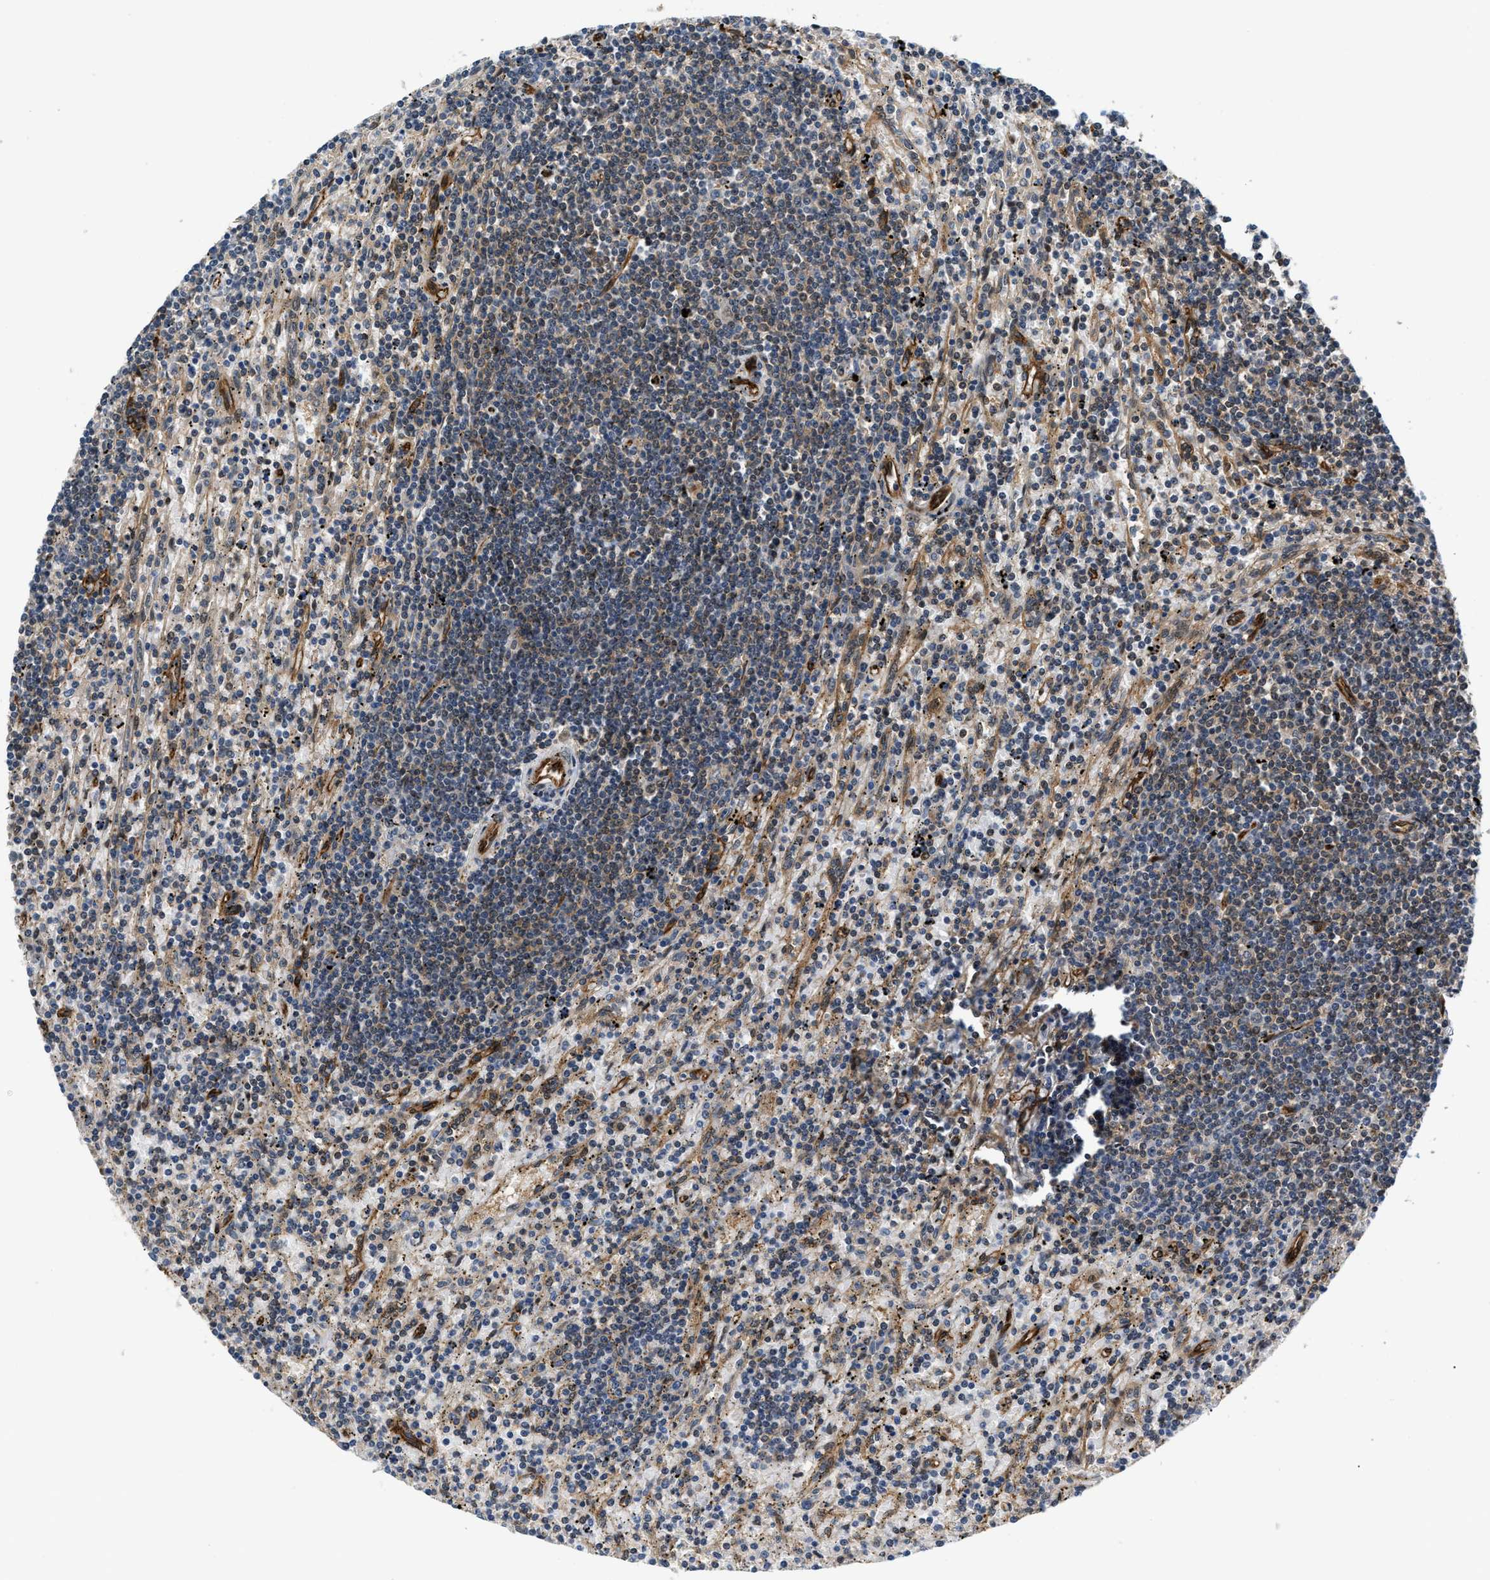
{"staining": {"intensity": "weak", "quantity": "25%-75%", "location": "cytoplasmic/membranous"}, "tissue": "lymphoma", "cell_type": "Tumor cells", "image_type": "cancer", "snomed": [{"axis": "morphology", "description": "Malignant lymphoma, non-Hodgkin's type, Low grade"}, {"axis": "topography", "description": "Spleen"}], "caption": "Immunohistochemistry (IHC) micrograph of neoplastic tissue: lymphoma stained using IHC exhibits low levels of weak protein expression localized specifically in the cytoplasmic/membranous of tumor cells, appearing as a cytoplasmic/membranous brown color.", "gene": "COPS2", "patient": {"sex": "male", "age": 76}}